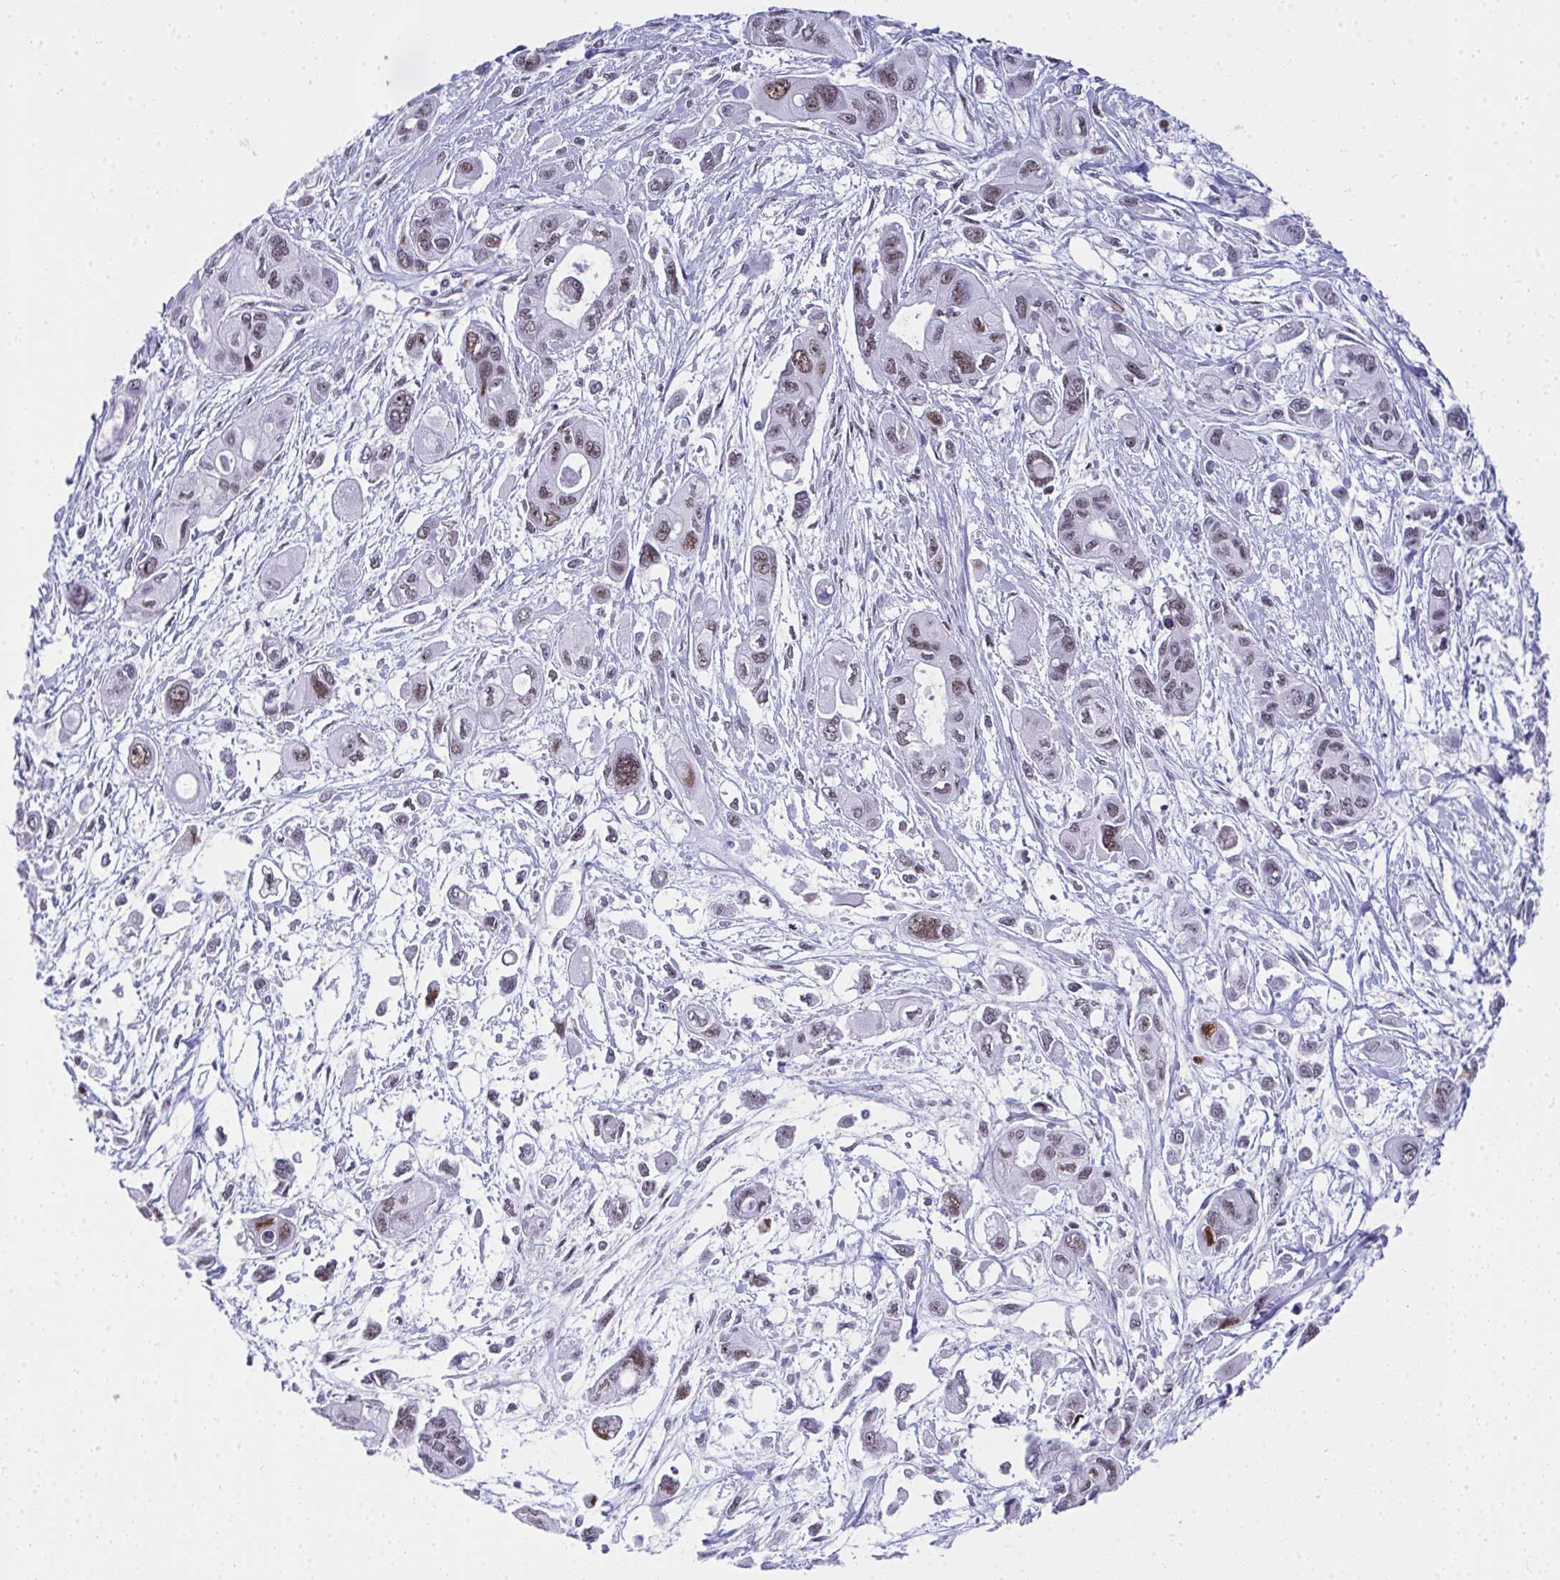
{"staining": {"intensity": "moderate", "quantity": ">75%", "location": "nuclear"}, "tissue": "pancreatic cancer", "cell_type": "Tumor cells", "image_type": "cancer", "snomed": [{"axis": "morphology", "description": "Adenocarcinoma, NOS"}, {"axis": "topography", "description": "Pancreas"}], "caption": "Human adenocarcinoma (pancreatic) stained with a protein marker reveals moderate staining in tumor cells.", "gene": "GLDN", "patient": {"sex": "female", "age": 47}}